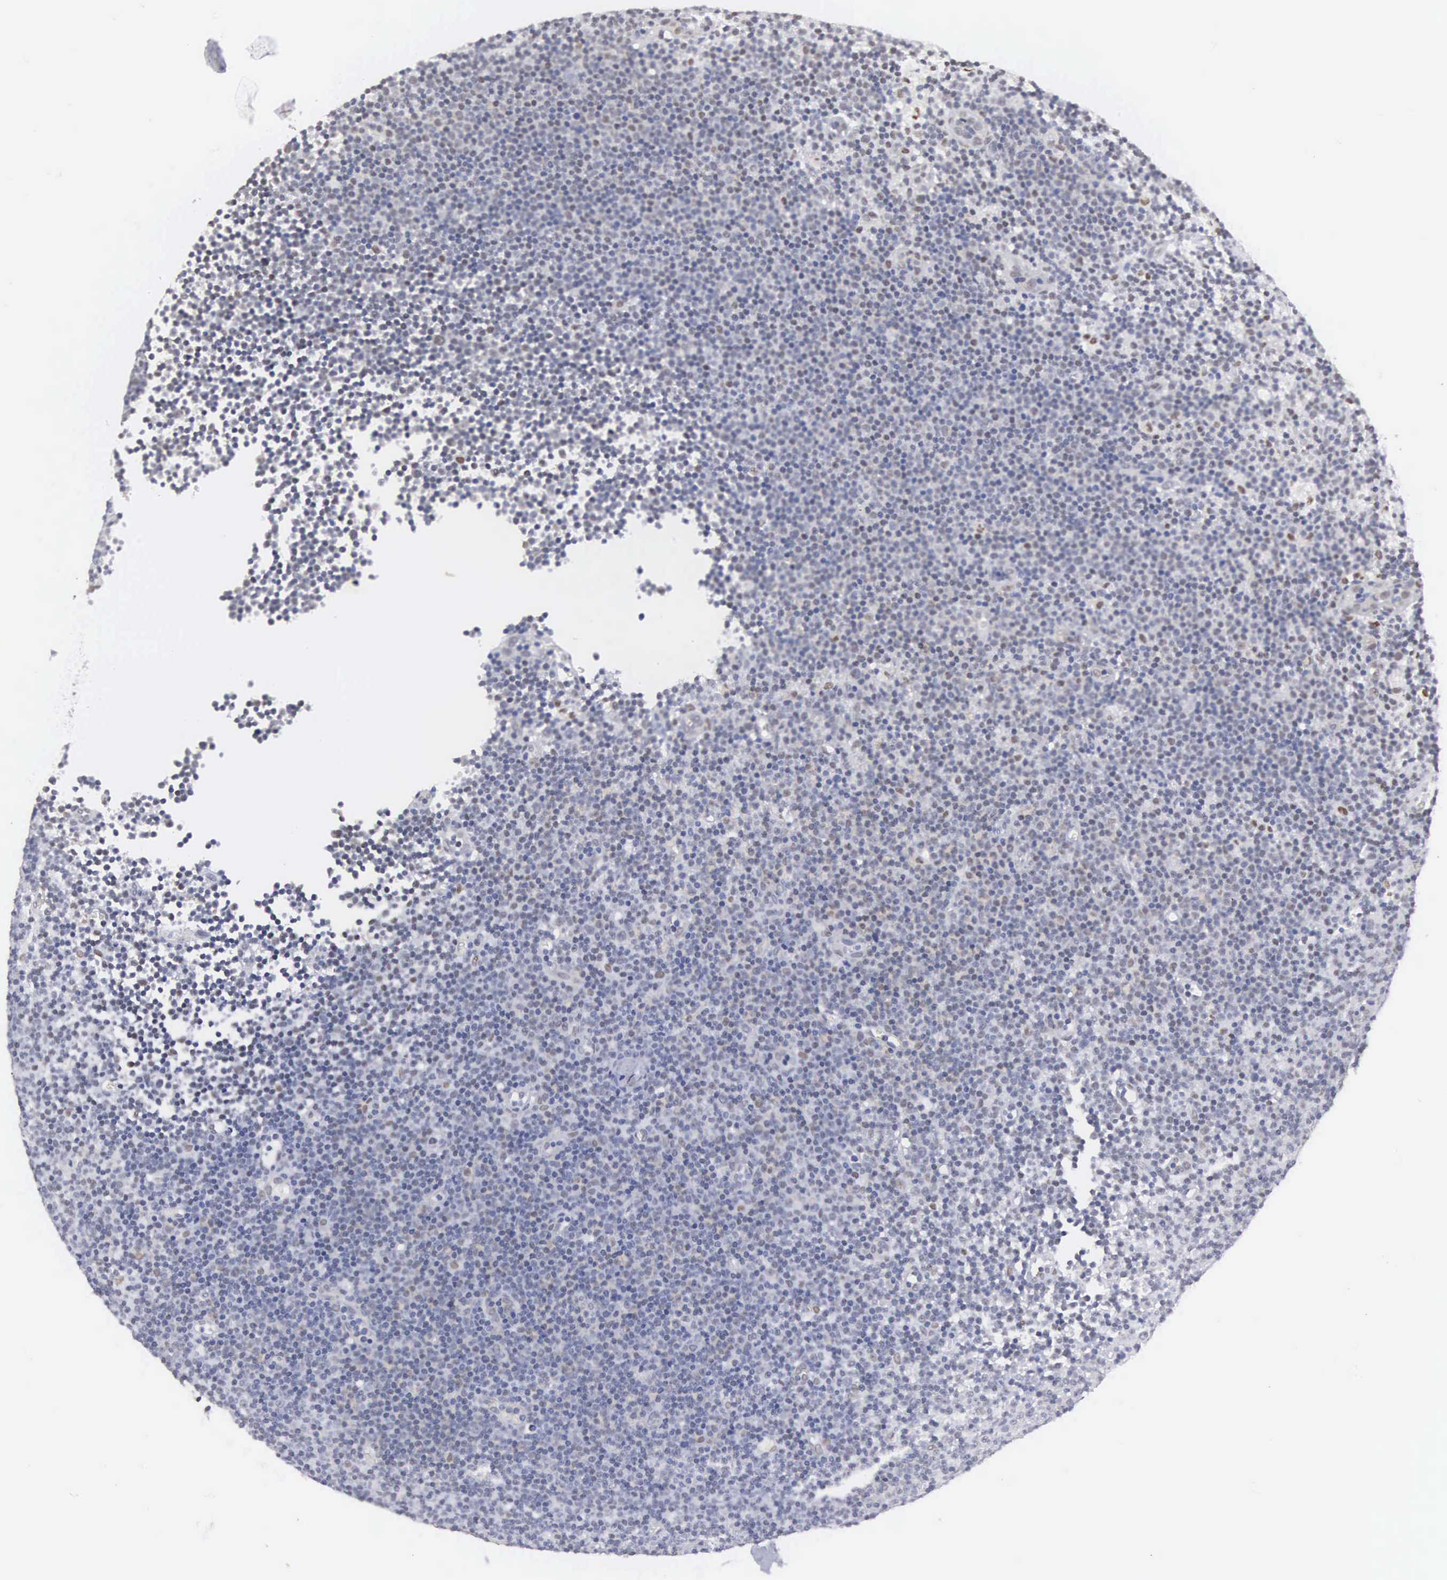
{"staining": {"intensity": "weak", "quantity": "<25%", "location": "nuclear"}, "tissue": "lymphoma", "cell_type": "Tumor cells", "image_type": "cancer", "snomed": [{"axis": "morphology", "description": "Malignant lymphoma, non-Hodgkin's type, Low grade"}, {"axis": "topography", "description": "Lymph node"}], "caption": "The immunohistochemistry (IHC) image has no significant staining in tumor cells of malignant lymphoma, non-Hodgkin's type (low-grade) tissue.", "gene": "ETV6", "patient": {"sex": "male", "age": 57}}